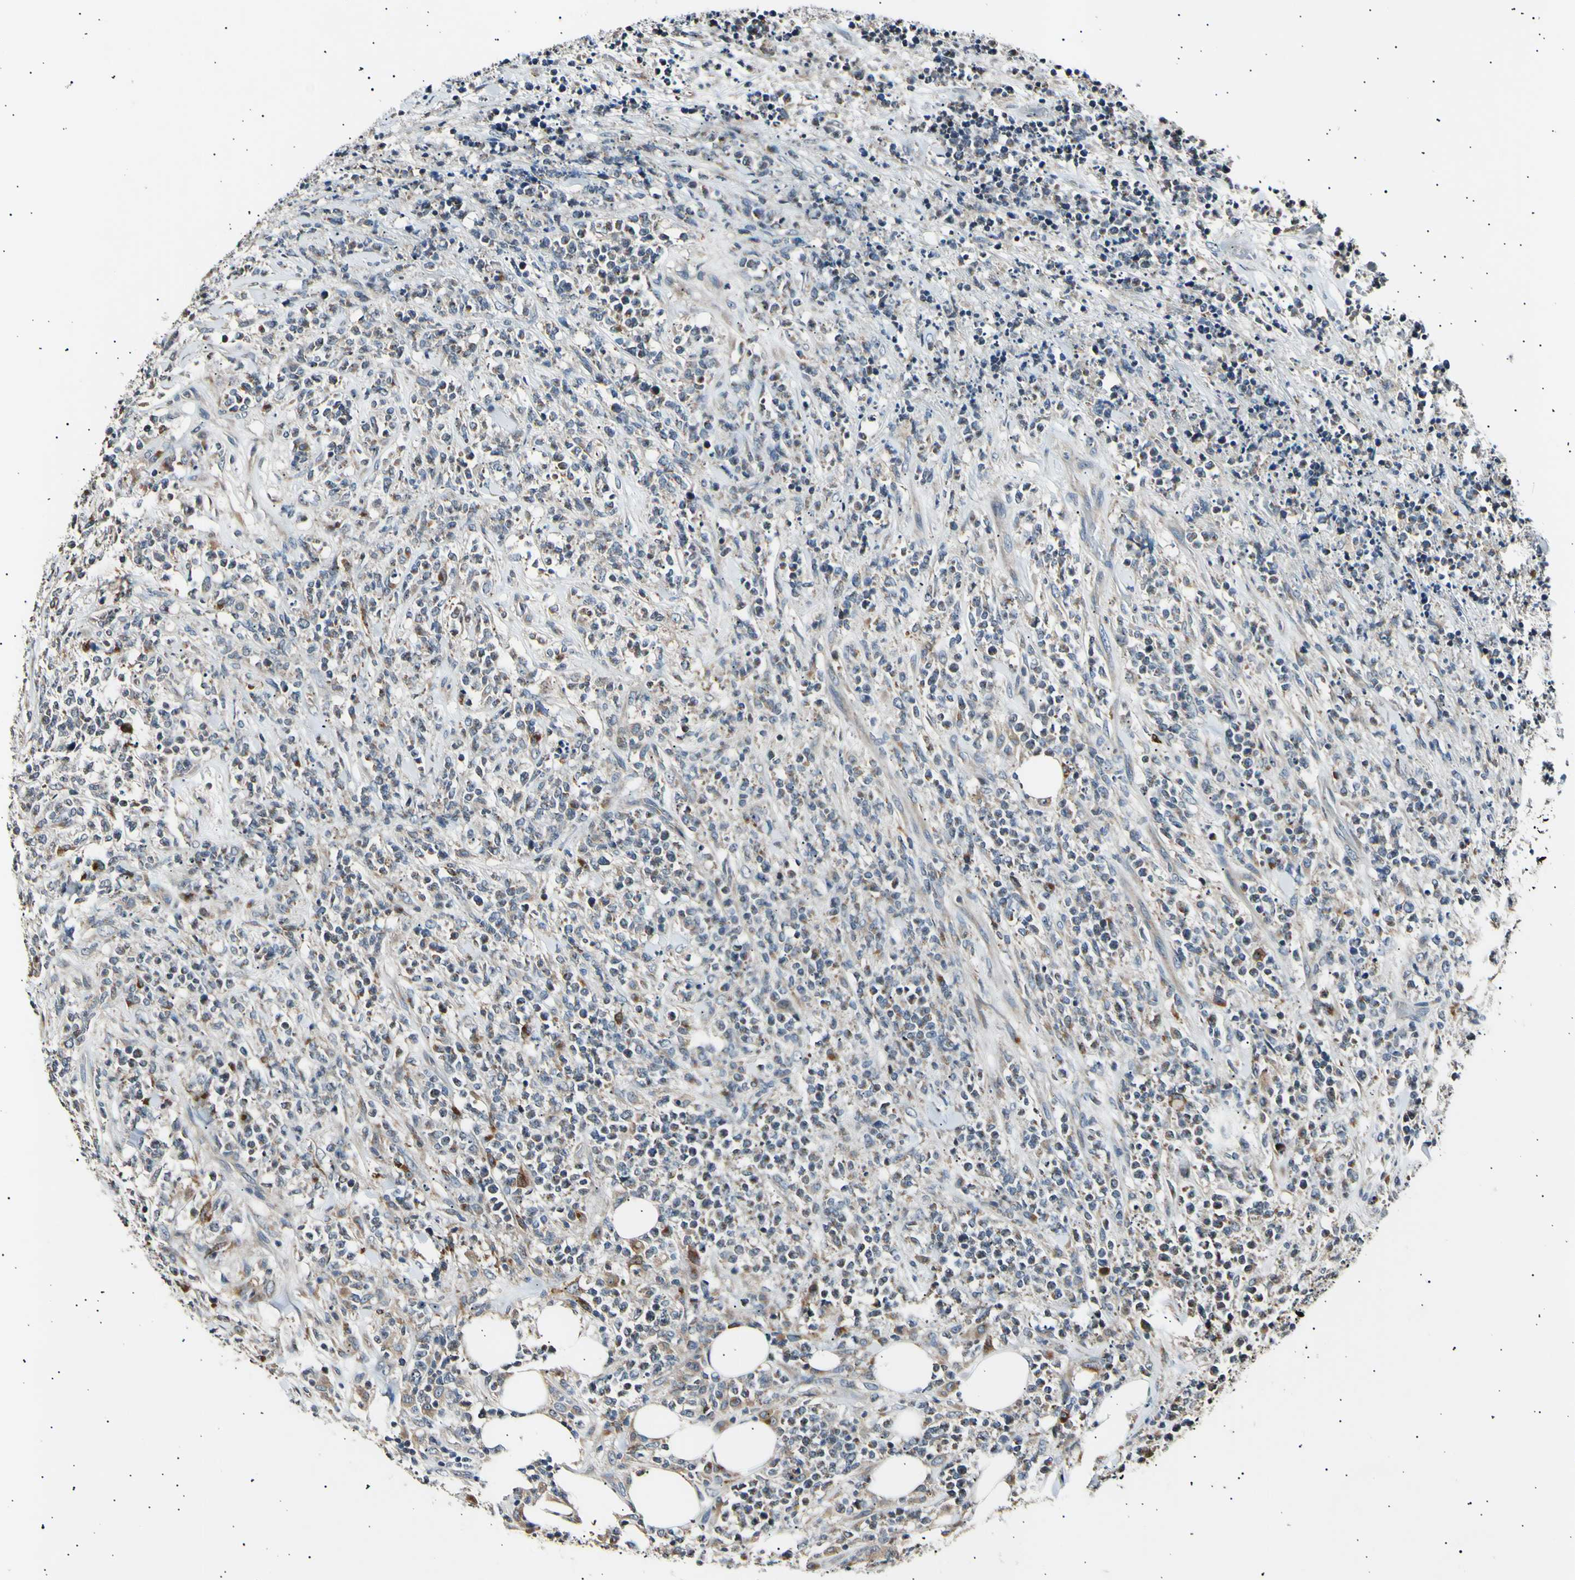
{"staining": {"intensity": "weak", "quantity": ">75%", "location": "nuclear"}, "tissue": "lymphoma", "cell_type": "Tumor cells", "image_type": "cancer", "snomed": [{"axis": "morphology", "description": "Malignant lymphoma, non-Hodgkin's type, High grade"}, {"axis": "topography", "description": "Soft tissue"}], "caption": "Immunohistochemical staining of high-grade malignant lymphoma, non-Hodgkin's type demonstrates weak nuclear protein staining in approximately >75% of tumor cells. (DAB IHC, brown staining for protein, blue staining for nuclei).", "gene": "ITGA6", "patient": {"sex": "male", "age": 18}}